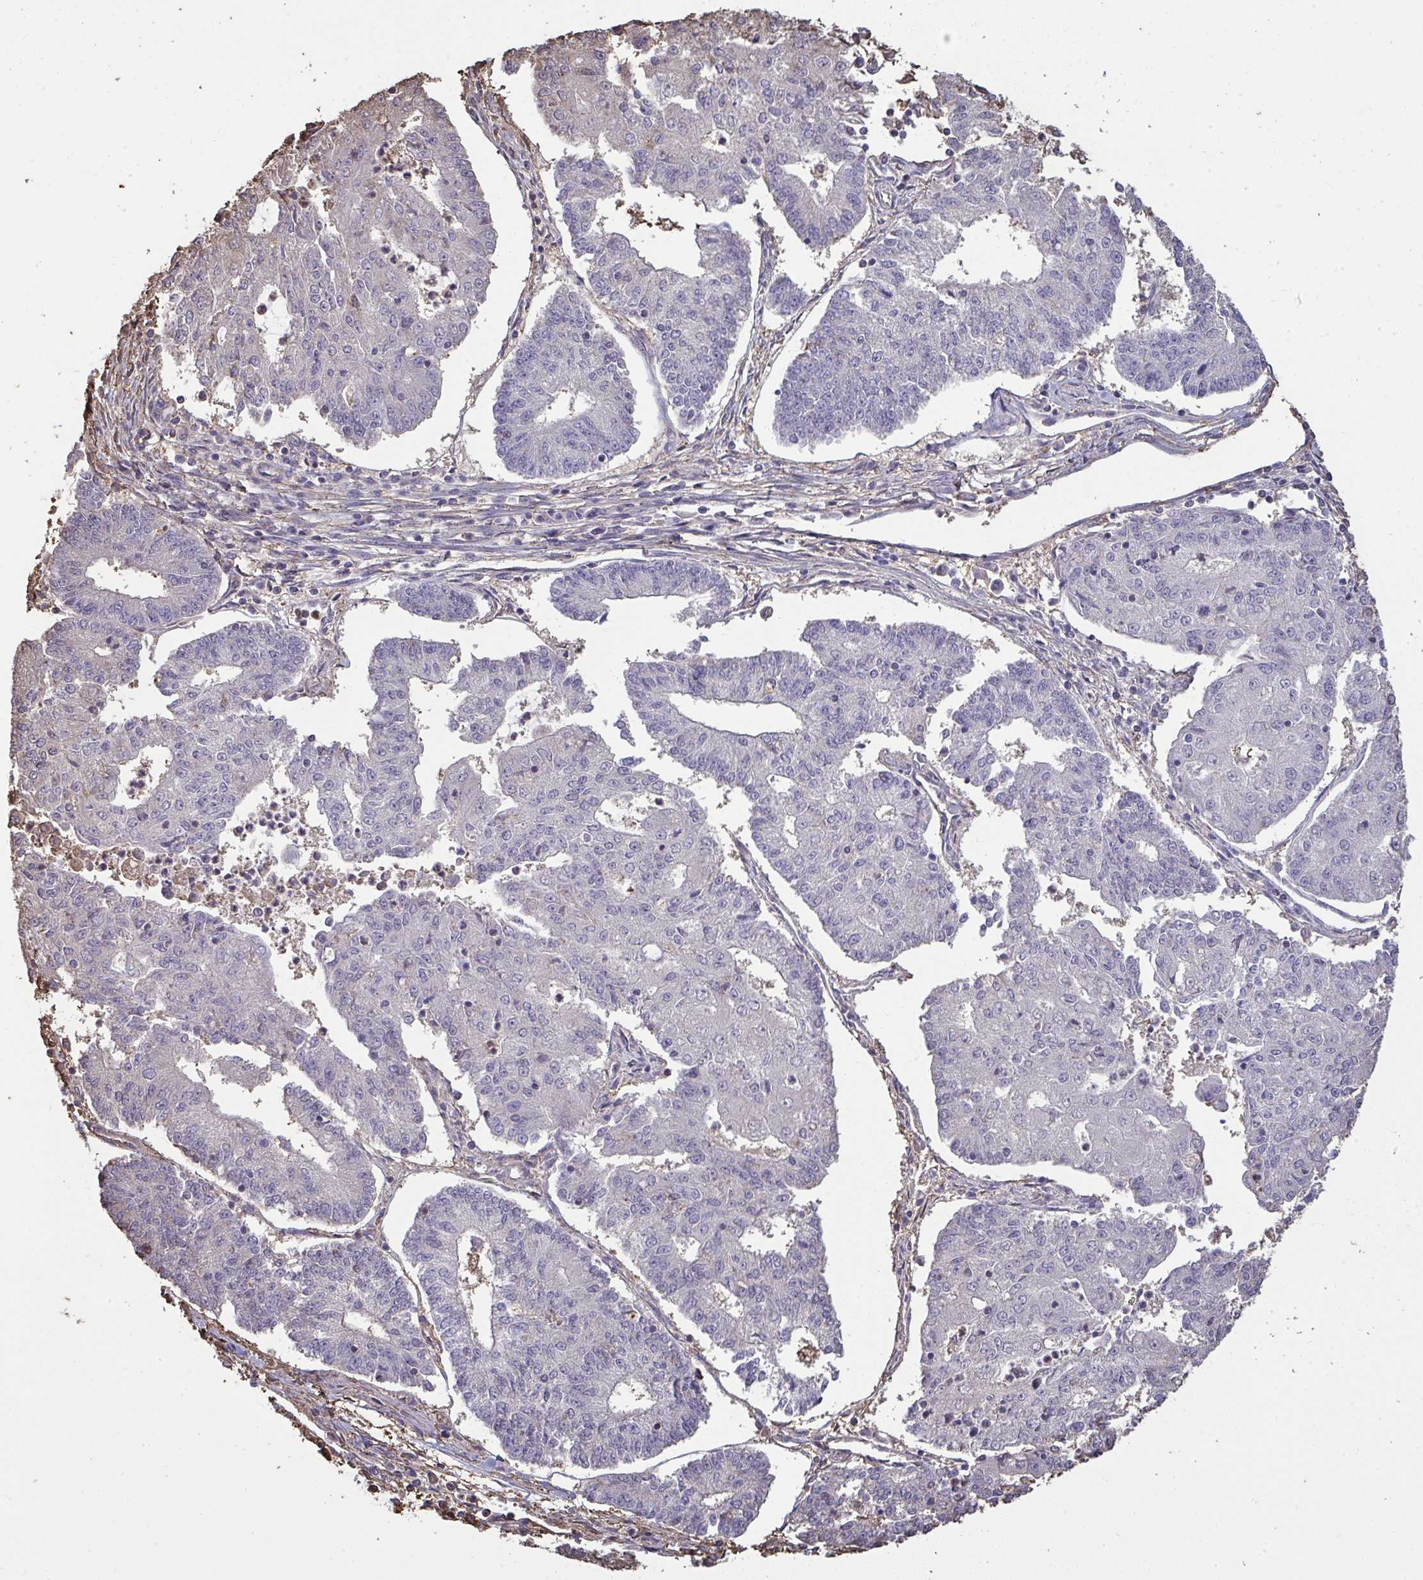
{"staining": {"intensity": "negative", "quantity": "none", "location": "none"}, "tissue": "endometrial cancer", "cell_type": "Tumor cells", "image_type": "cancer", "snomed": [{"axis": "morphology", "description": "Adenocarcinoma, NOS"}, {"axis": "topography", "description": "Endometrium"}], "caption": "Human endometrial cancer stained for a protein using immunohistochemistry (IHC) demonstrates no positivity in tumor cells.", "gene": "ANXA5", "patient": {"sex": "female", "age": 56}}